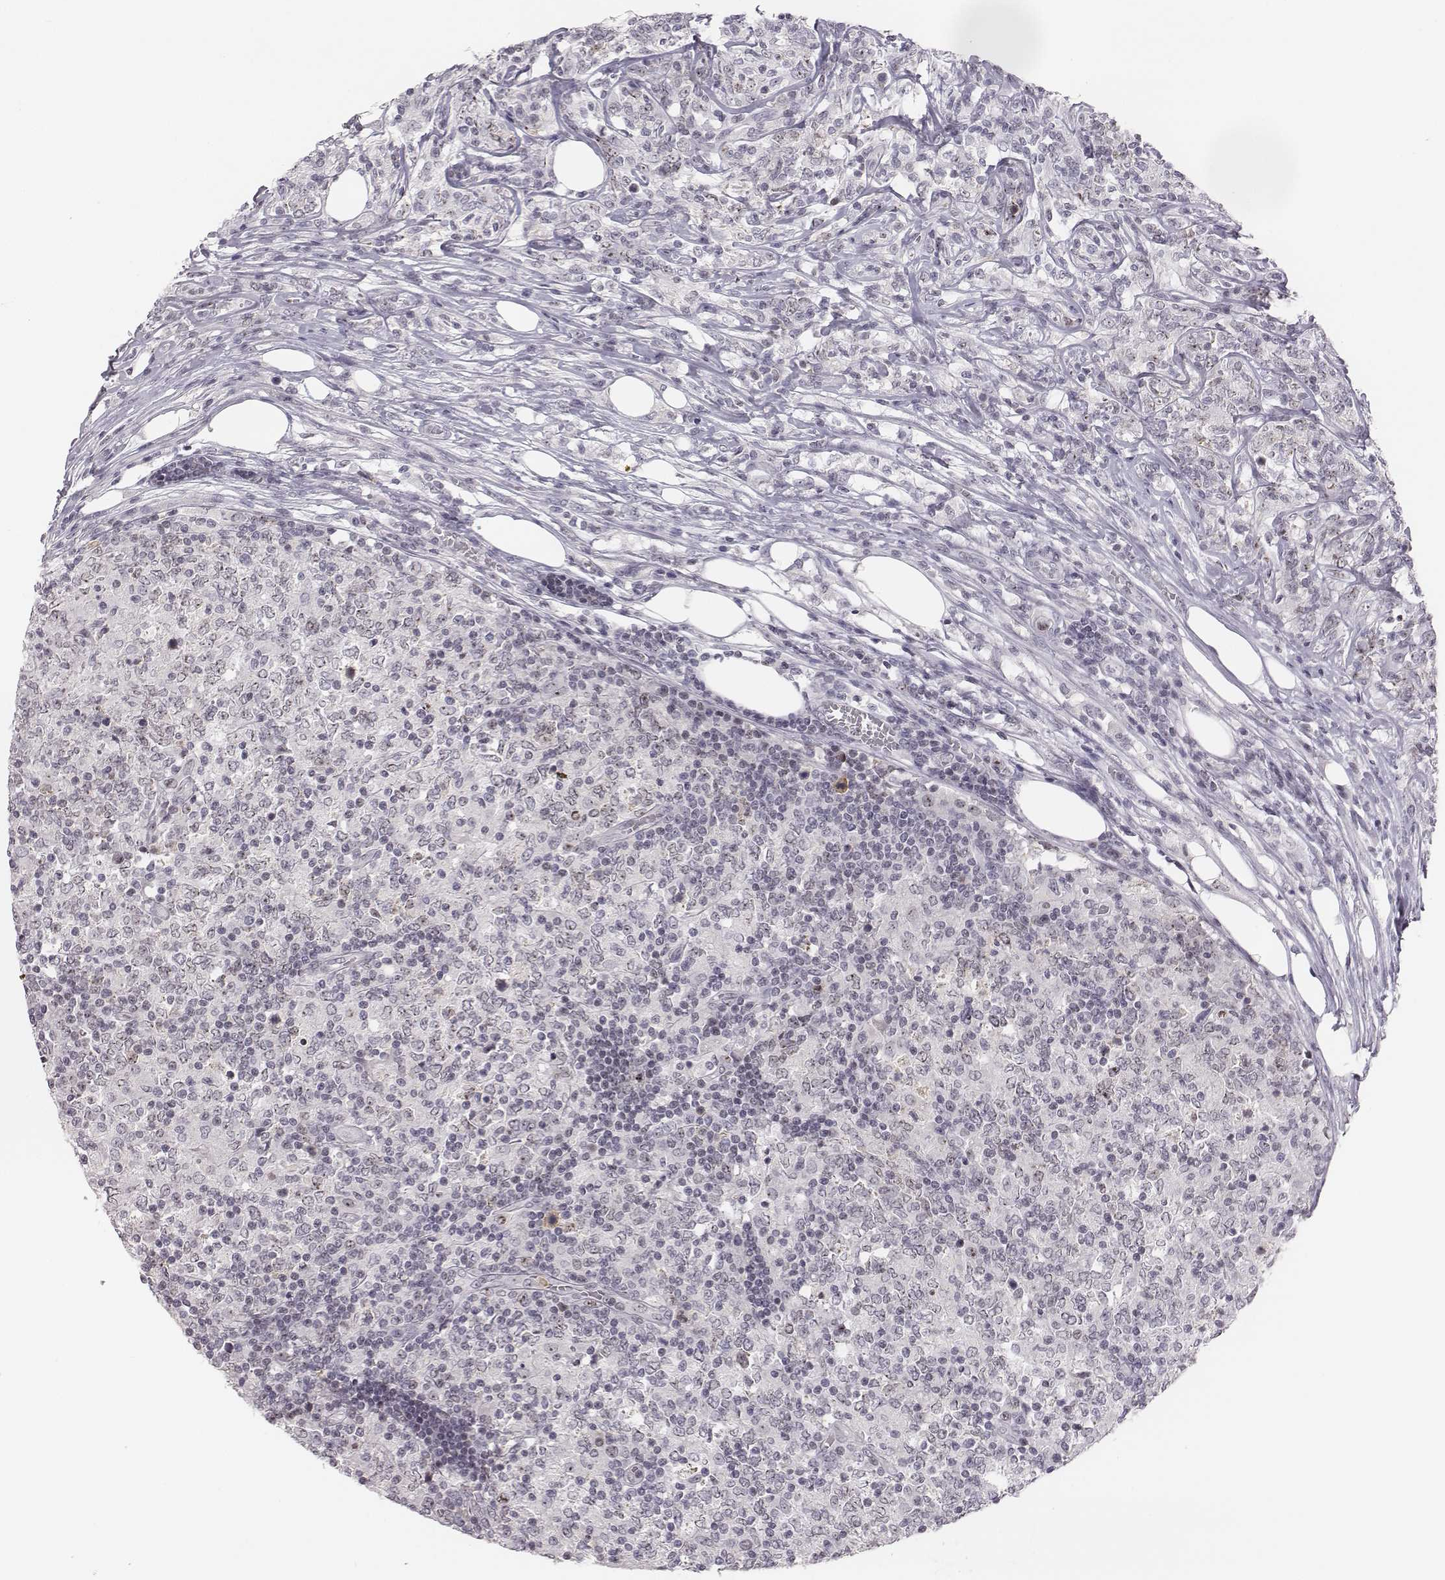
{"staining": {"intensity": "negative", "quantity": "none", "location": "none"}, "tissue": "lymphoma", "cell_type": "Tumor cells", "image_type": "cancer", "snomed": [{"axis": "morphology", "description": "Malignant lymphoma, non-Hodgkin's type, High grade"}, {"axis": "topography", "description": "Lymph node"}], "caption": "This is an immunohistochemistry (IHC) photomicrograph of malignant lymphoma, non-Hodgkin's type (high-grade). There is no positivity in tumor cells.", "gene": "NIFK", "patient": {"sex": "female", "age": 84}}